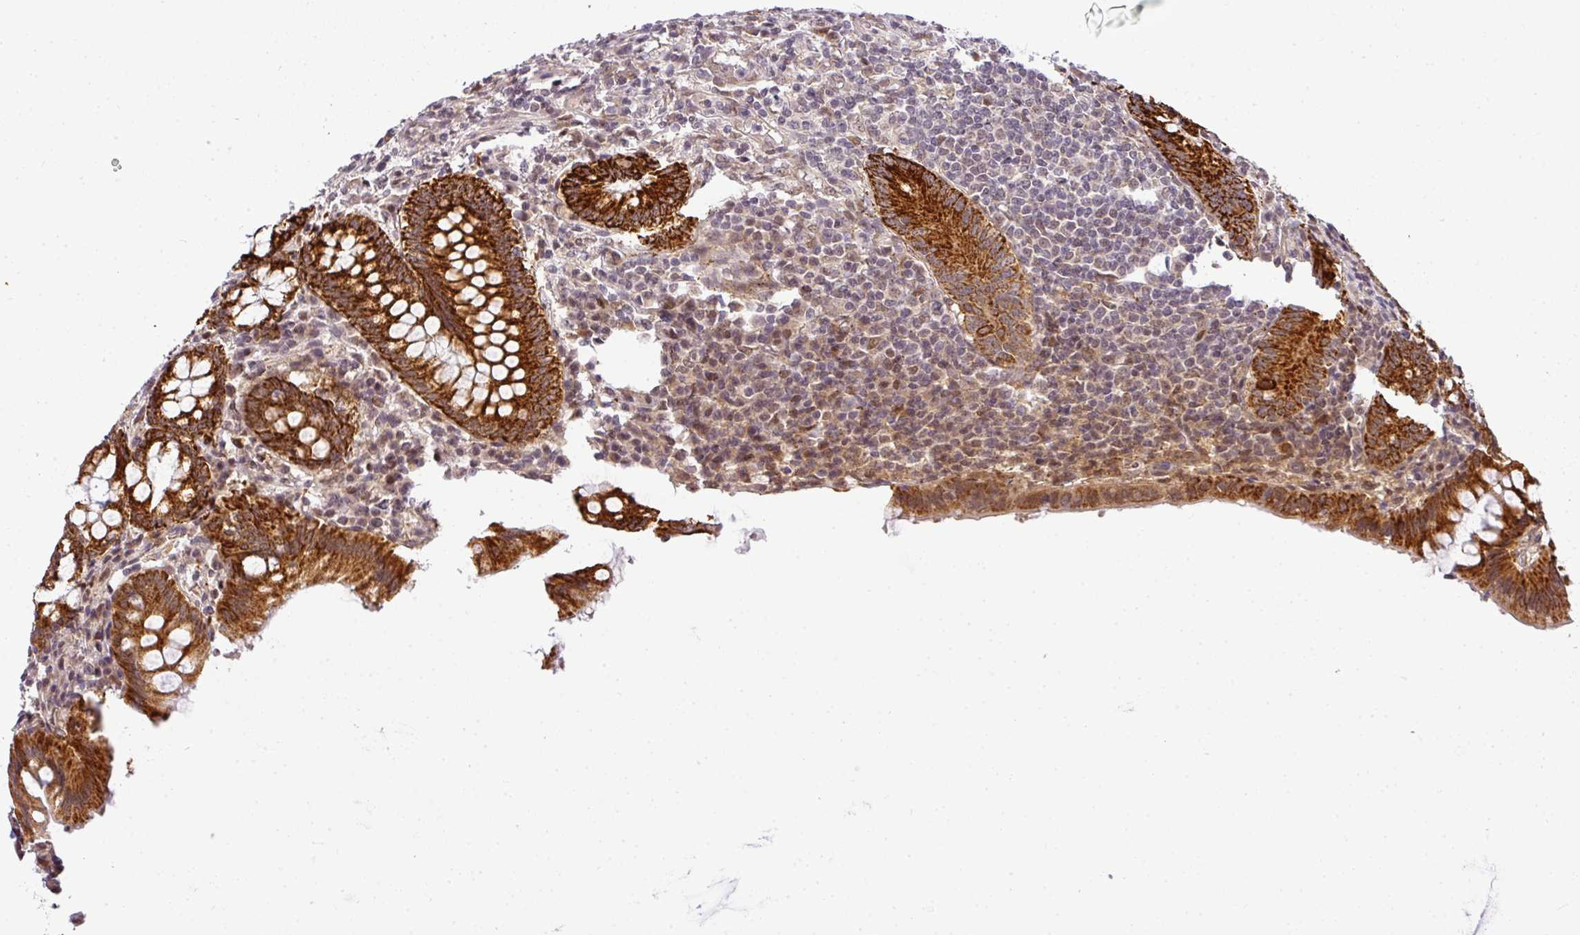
{"staining": {"intensity": "strong", "quantity": ">75%", "location": "cytoplasmic/membranous"}, "tissue": "appendix", "cell_type": "Glandular cells", "image_type": "normal", "snomed": [{"axis": "morphology", "description": "Normal tissue, NOS"}, {"axis": "topography", "description": "Appendix"}], "caption": "Immunohistochemistry (IHC) photomicrograph of unremarkable appendix stained for a protein (brown), which displays high levels of strong cytoplasmic/membranous staining in about >75% of glandular cells.", "gene": "C1orf226", "patient": {"sex": "male", "age": 83}}